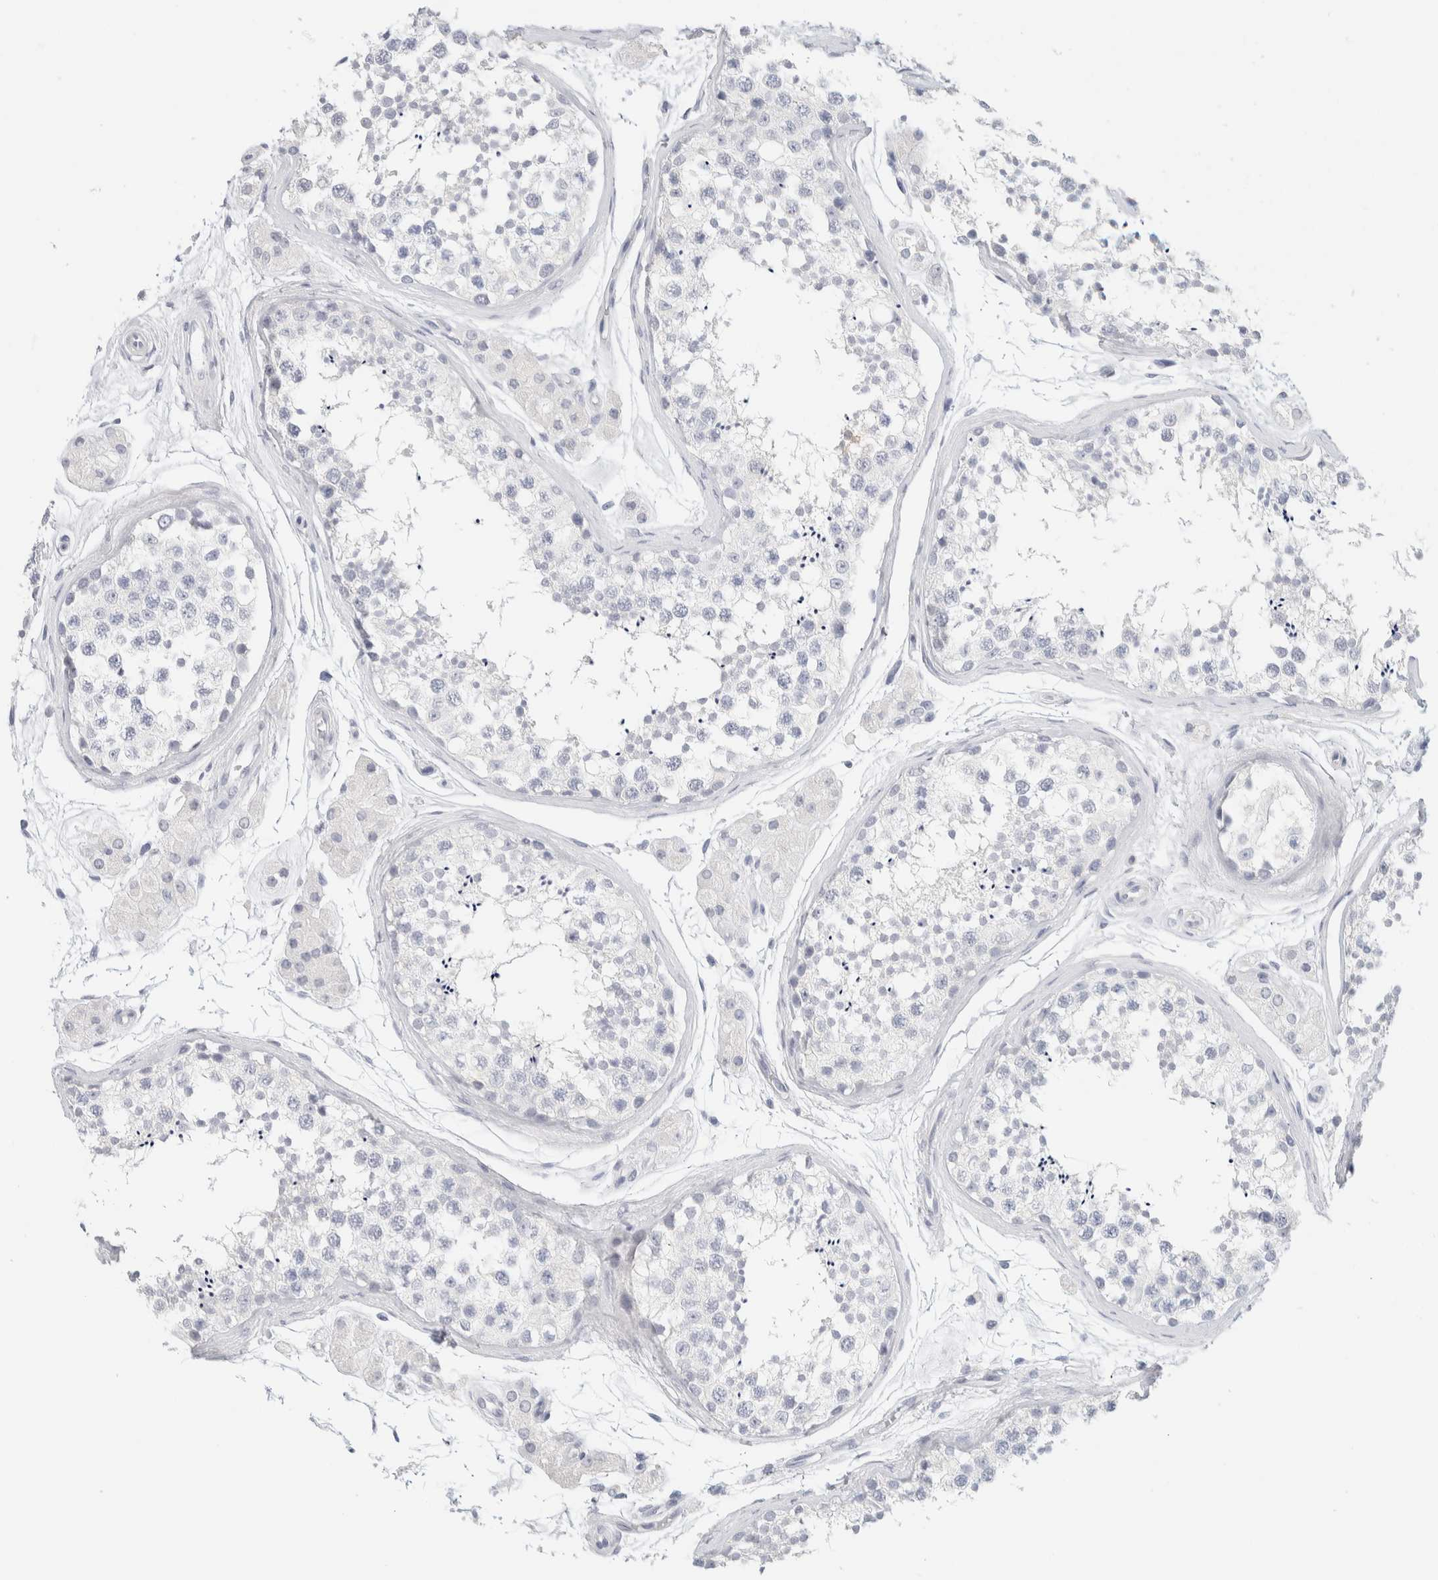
{"staining": {"intensity": "negative", "quantity": "none", "location": "none"}, "tissue": "testis", "cell_type": "Cells in seminiferous ducts", "image_type": "normal", "snomed": [{"axis": "morphology", "description": "Normal tissue, NOS"}, {"axis": "topography", "description": "Testis"}], "caption": "Human testis stained for a protein using IHC displays no positivity in cells in seminiferous ducts.", "gene": "NEFM", "patient": {"sex": "male", "age": 56}}